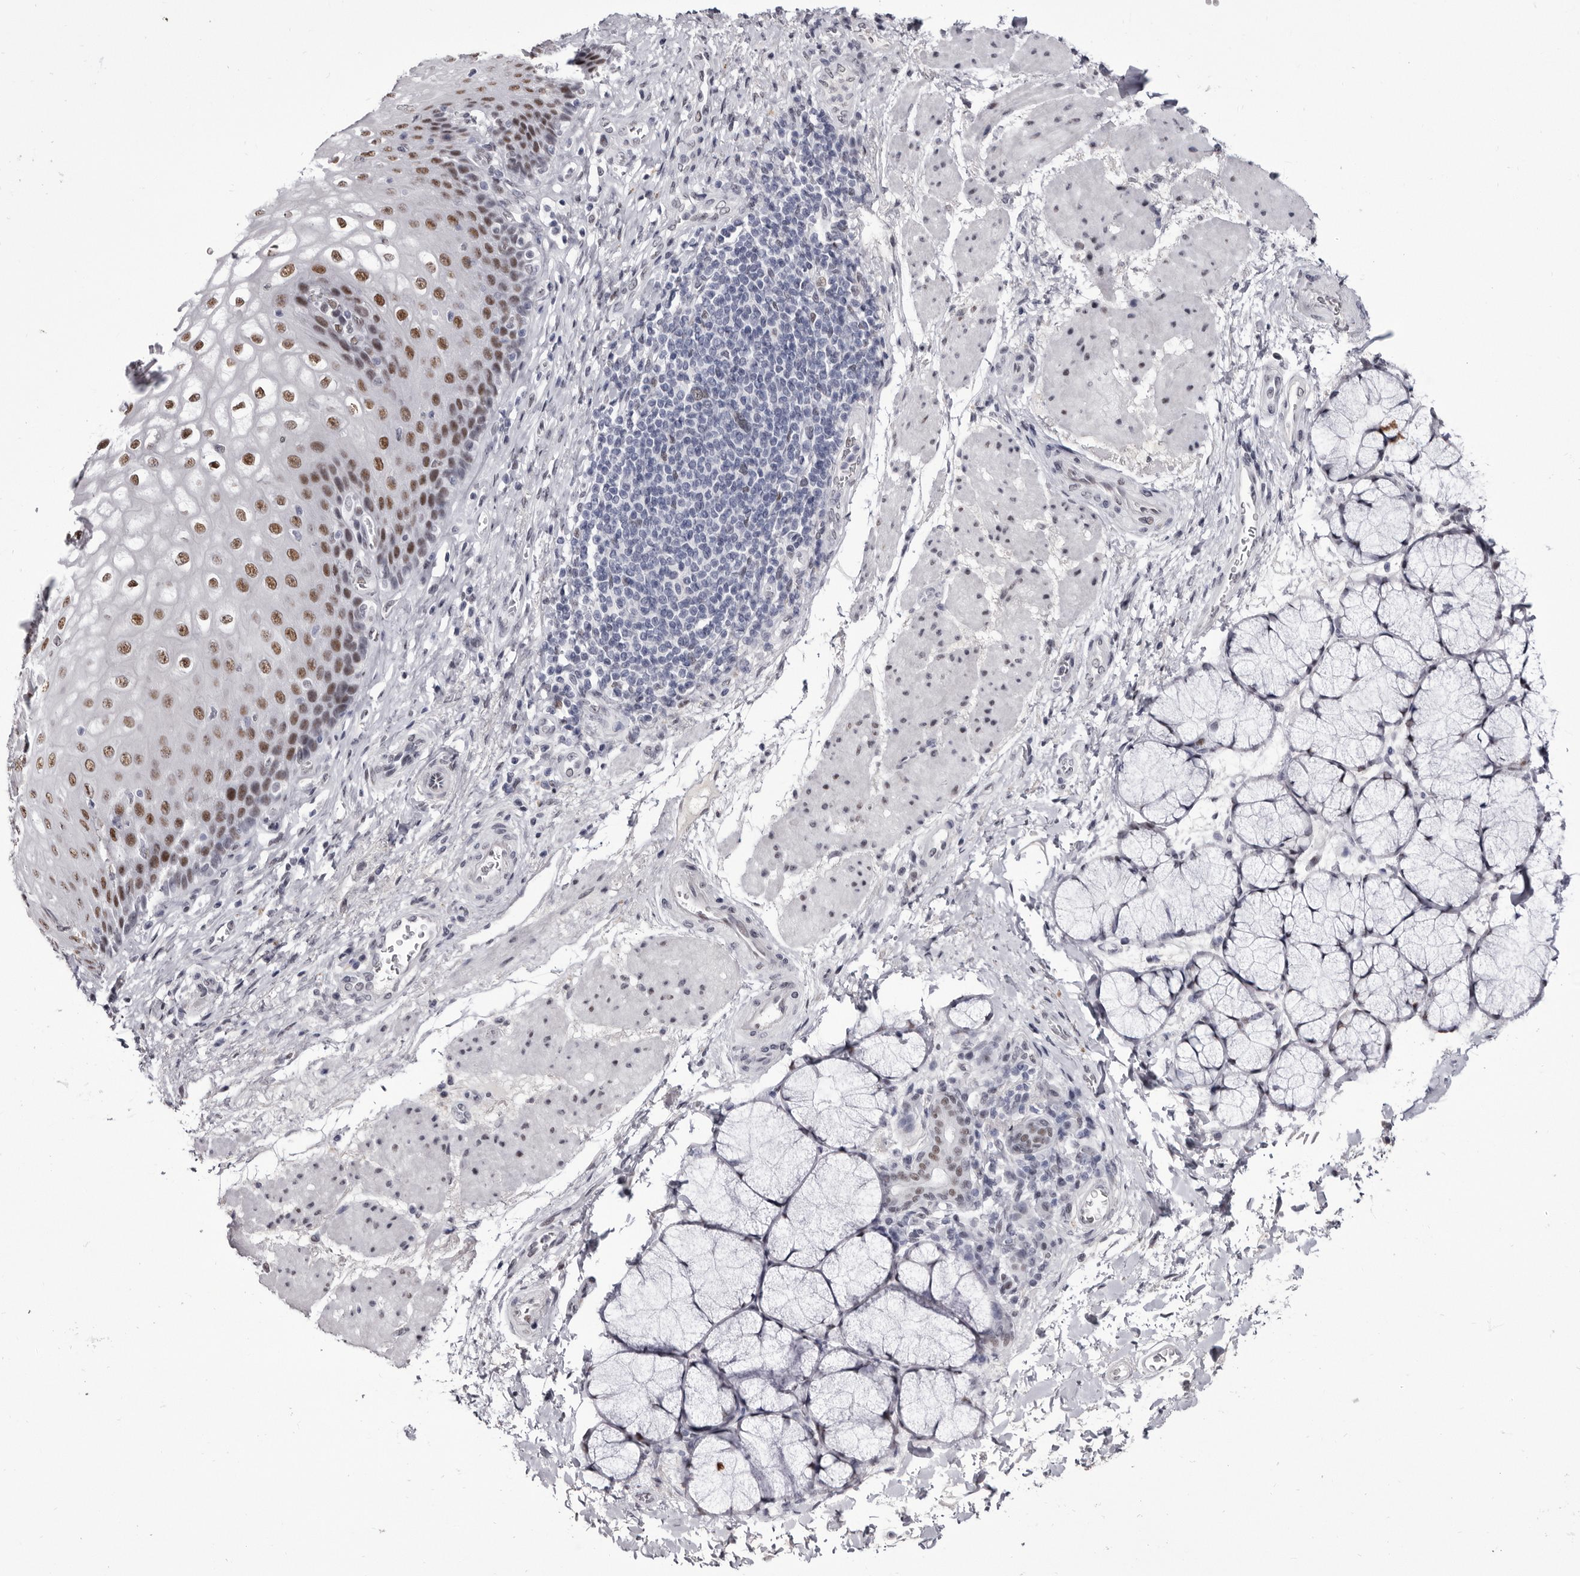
{"staining": {"intensity": "moderate", "quantity": ">75%", "location": "nuclear"}, "tissue": "esophagus", "cell_type": "Squamous epithelial cells", "image_type": "normal", "snomed": [{"axis": "morphology", "description": "Normal tissue, NOS"}, {"axis": "topography", "description": "Esophagus"}], "caption": "The image displays a brown stain indicating the presence of a protein in the nuclear of squamous epithelial cells in esophagus. The staining is performed using DAB brown chromogen to label protein expression. The nuclei are counter-stained blue using hematoxylin.", "gene": "ZNF326", "patient": {"sex": "male", "age": 54}}